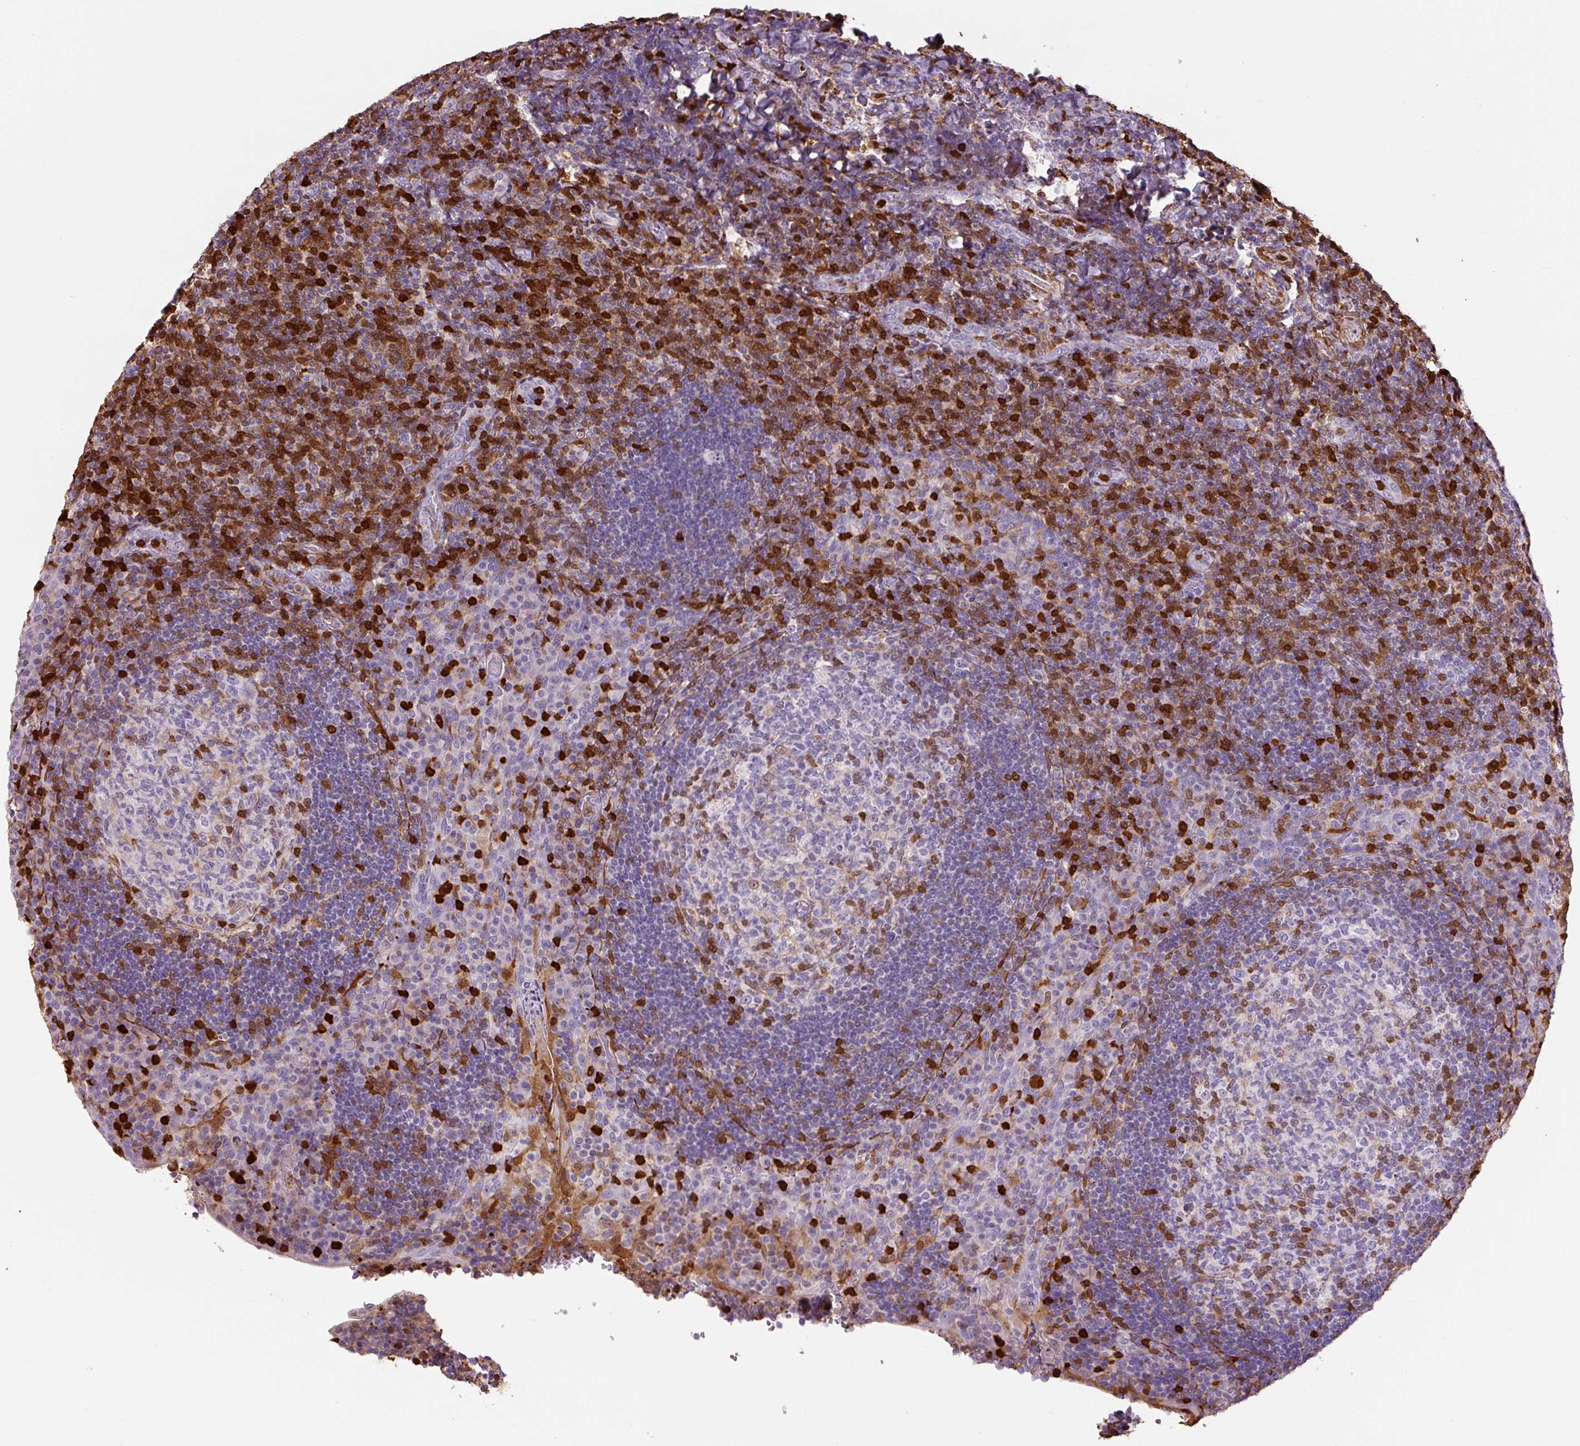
{"staining": {"intensity": "moderate", "quantity": "<25%", "location": "cytoplasmic/membranous"}, "tissue": "tonsil", "cell_type": "Germinal center cells", "image_type": "normal", "snomed": [{"axis": "morphology", "description": "Normal tissue, NOS"}, {"axis": "topography", "description": "Tonsil"}], "caption": "The micrograph displays staining of normal tonsil, revealing moderate cytoplasmic/membranous protein positivity (brown color) within germinal center cells.", "gene": "S100A4", "patient": {"sex": "male", "age": 17}}